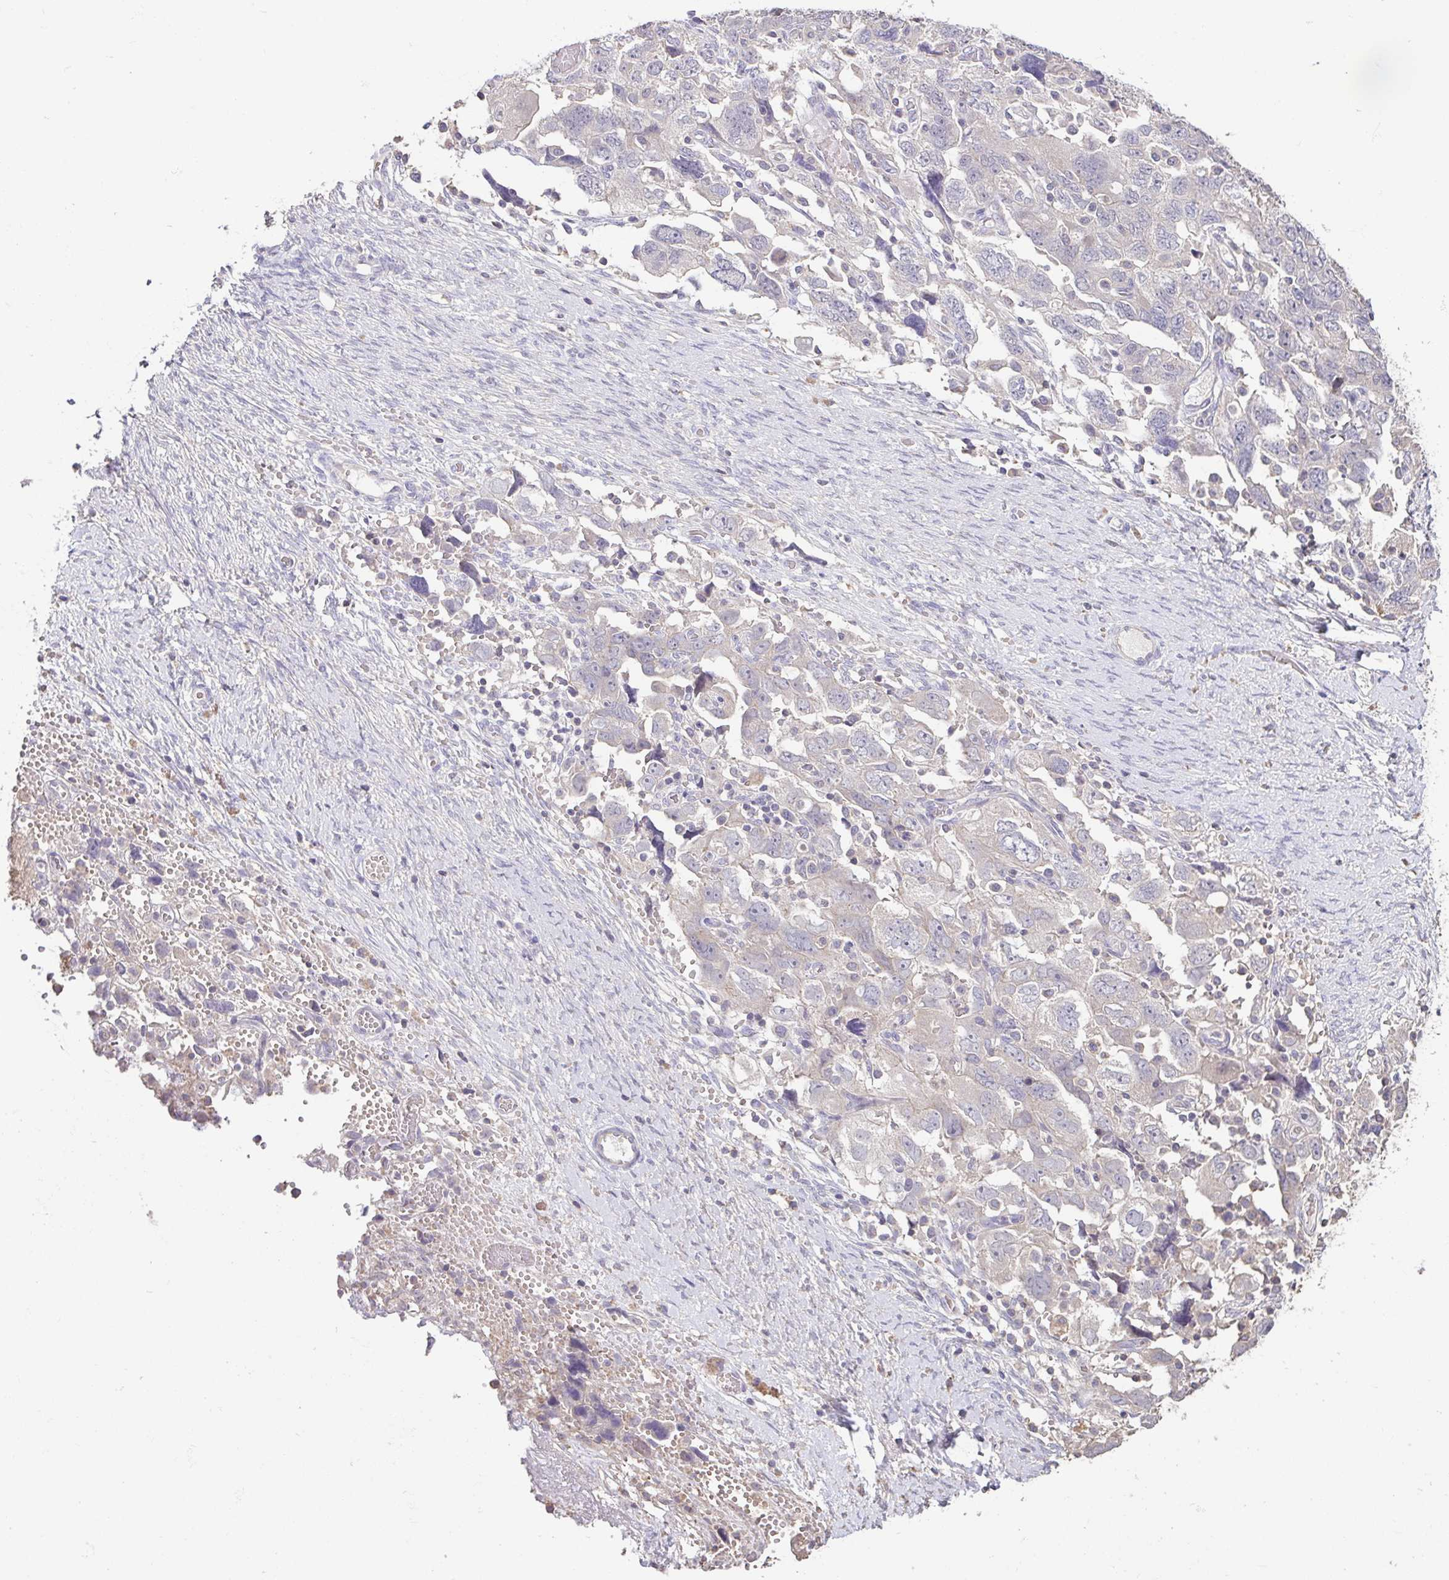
{"staining": {"intensity": "negative", "quantity": "none", "location": "none"}, "tissue": "ovarian cancer", "cell_type": "Tumor cells", "image_type": "cancer", "snomed": [{"axis": "morphology", "description": "Carcinoma, NOS"}, {"axis": "morphology", "description": "Cystadenocarcinoma, serous, NOS"}, {"axis": "topography", "description": "Ovary"}], "caption": "Ovarian cancer was stained to show a protein in brown. There is no significant positivity in tumor cells. (DAB (3,3'-diaminobenzidine) IHC, high magnification).", "gene": "ACTRT2", "patient": {"sex": "female", "age": 69}}